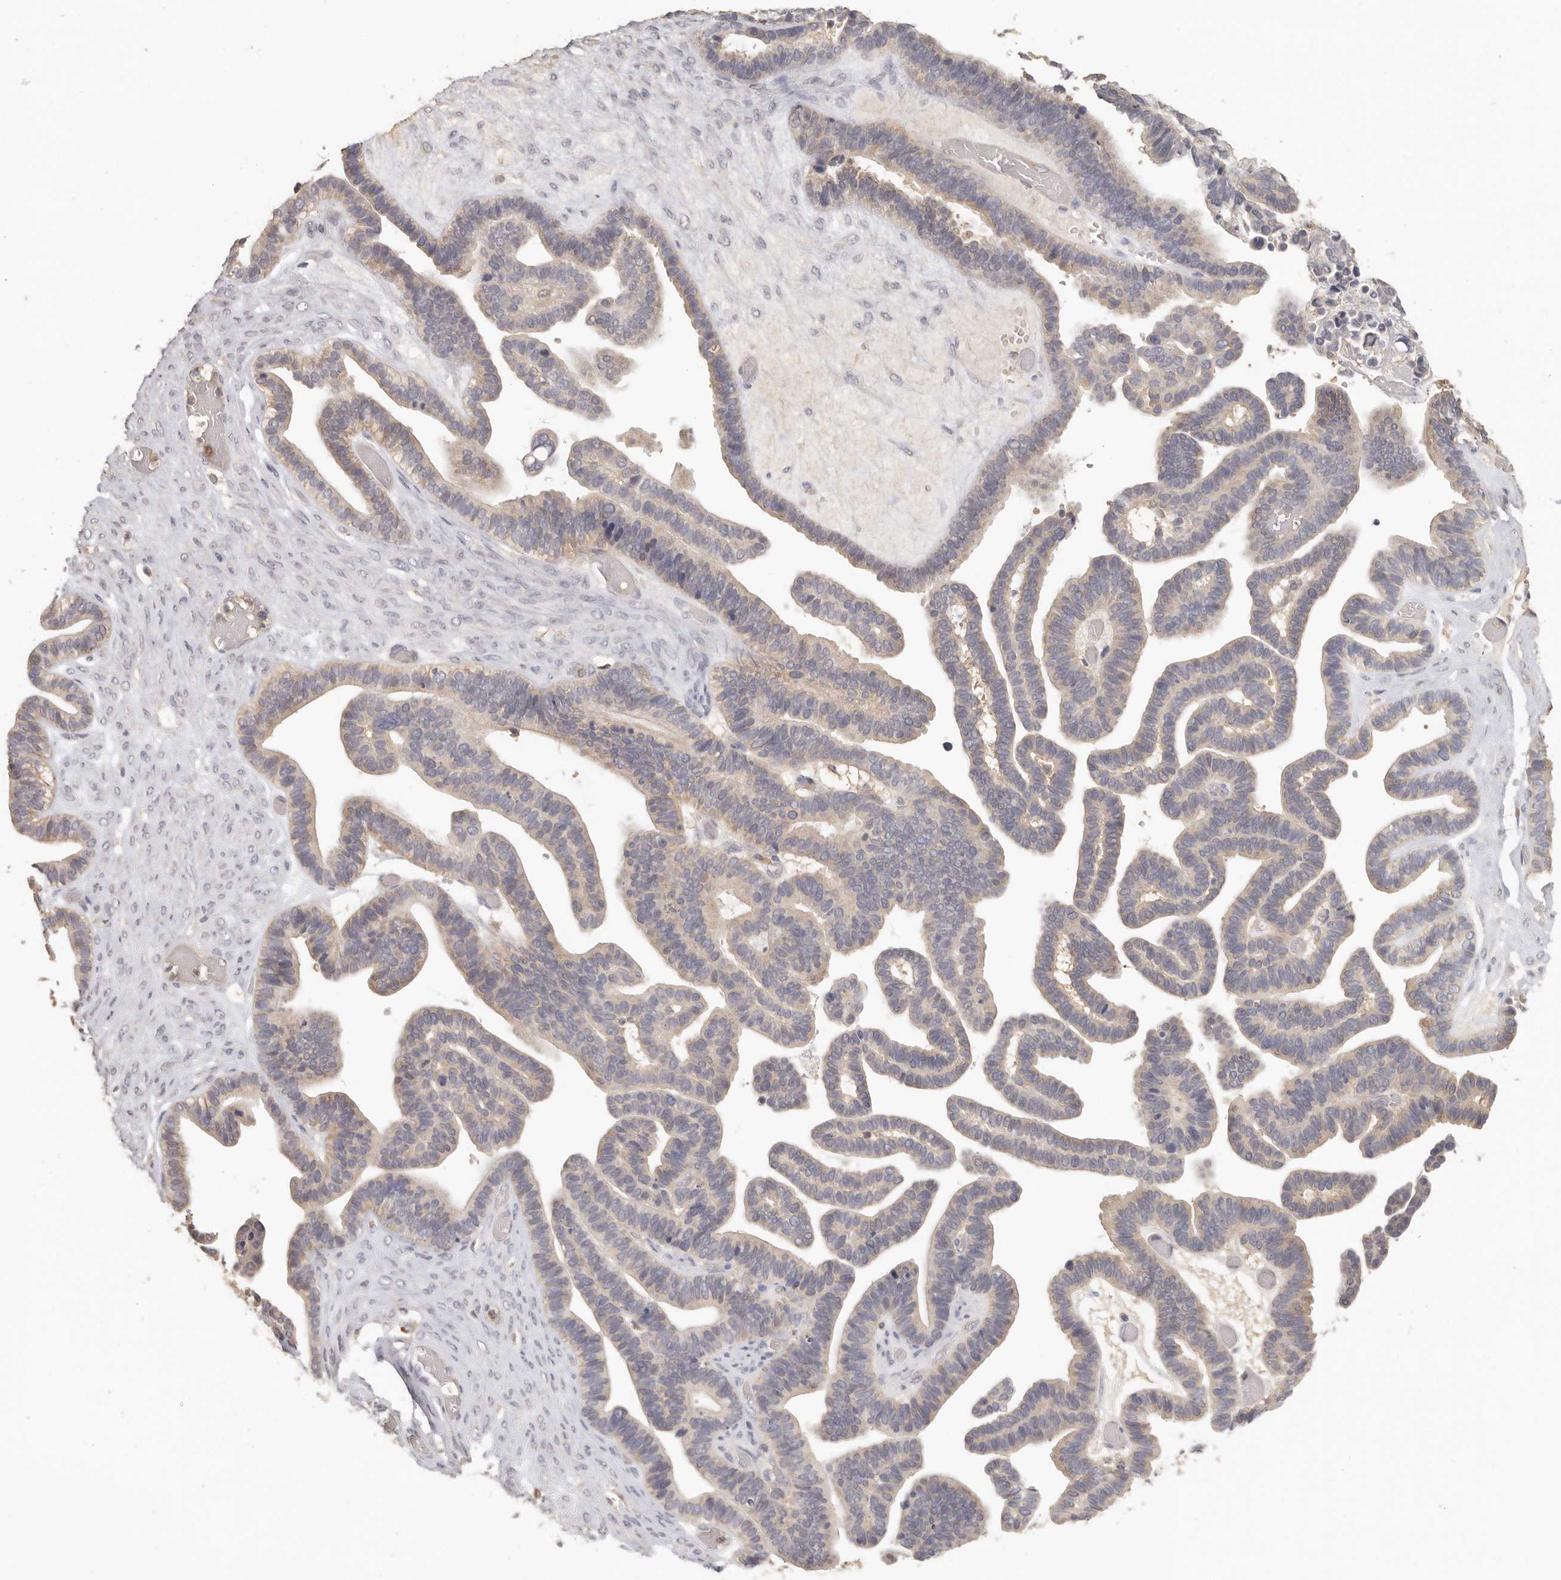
{"staining": {"intensity": "weak", "quantity": "25%-75%", "location": "cytoplasmic/membranous"}, "tissue": "ovarian cancer", "cell_type": "Tumor cells", "image_type": "cancer", "snomed": [{"axis": "morphology", "description": "Cystadenocarcinoma, serous, NOS"}, {"axis": "topography", "description": "Ovary"}], "caption": "Tumor cells exhibit weak cytoplasmic/membranous expression in about 25%-75% of cells in ovarian cancer.", "gene": "CSK", "patient": {"sex": "female", "age": 56}}